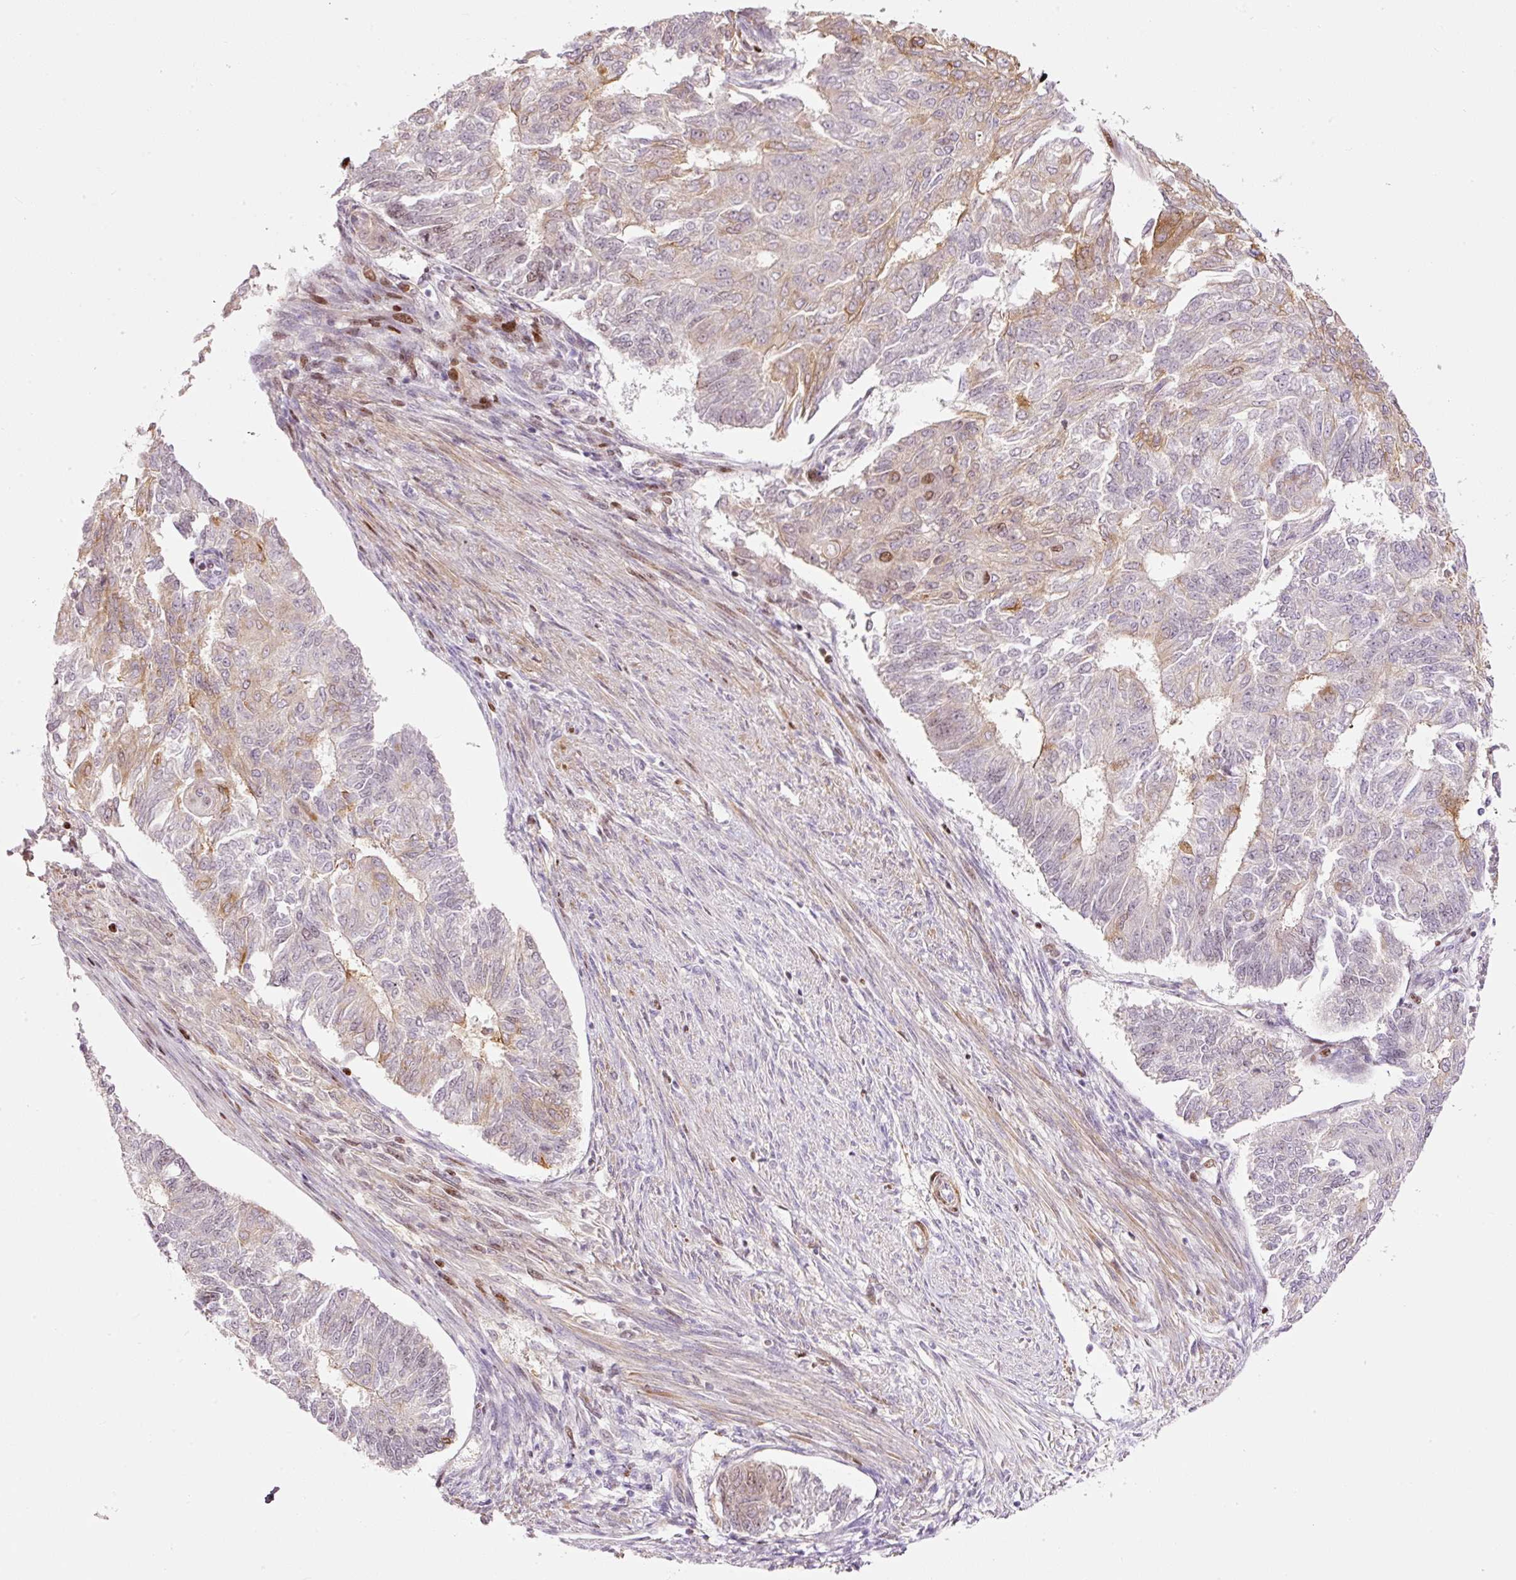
{"staining": {"intensity": "weak", "quantity": "25%-75%", "location": "cytoplasmic/membranous,nuclear"}, "tissue": "endometrial cancer", "cell_type": "Tumor cells", "image_type": "cancer", "snomed": [{"axis": "morphology", "description": "Adenocarcinoma, NOS"}, {"axis": "topography", "description": "Endometrium"}], "caption": "Endometrial cancer (adenocarcinoma) tissue displays weak cytoplasmic/membranous and nuclear positivity in approximately 25%-75% of tumor cells, visualized by immunohistochemistry.", "gene": "TMEM8B", "patient": {"sex": "female", "age": 32}}